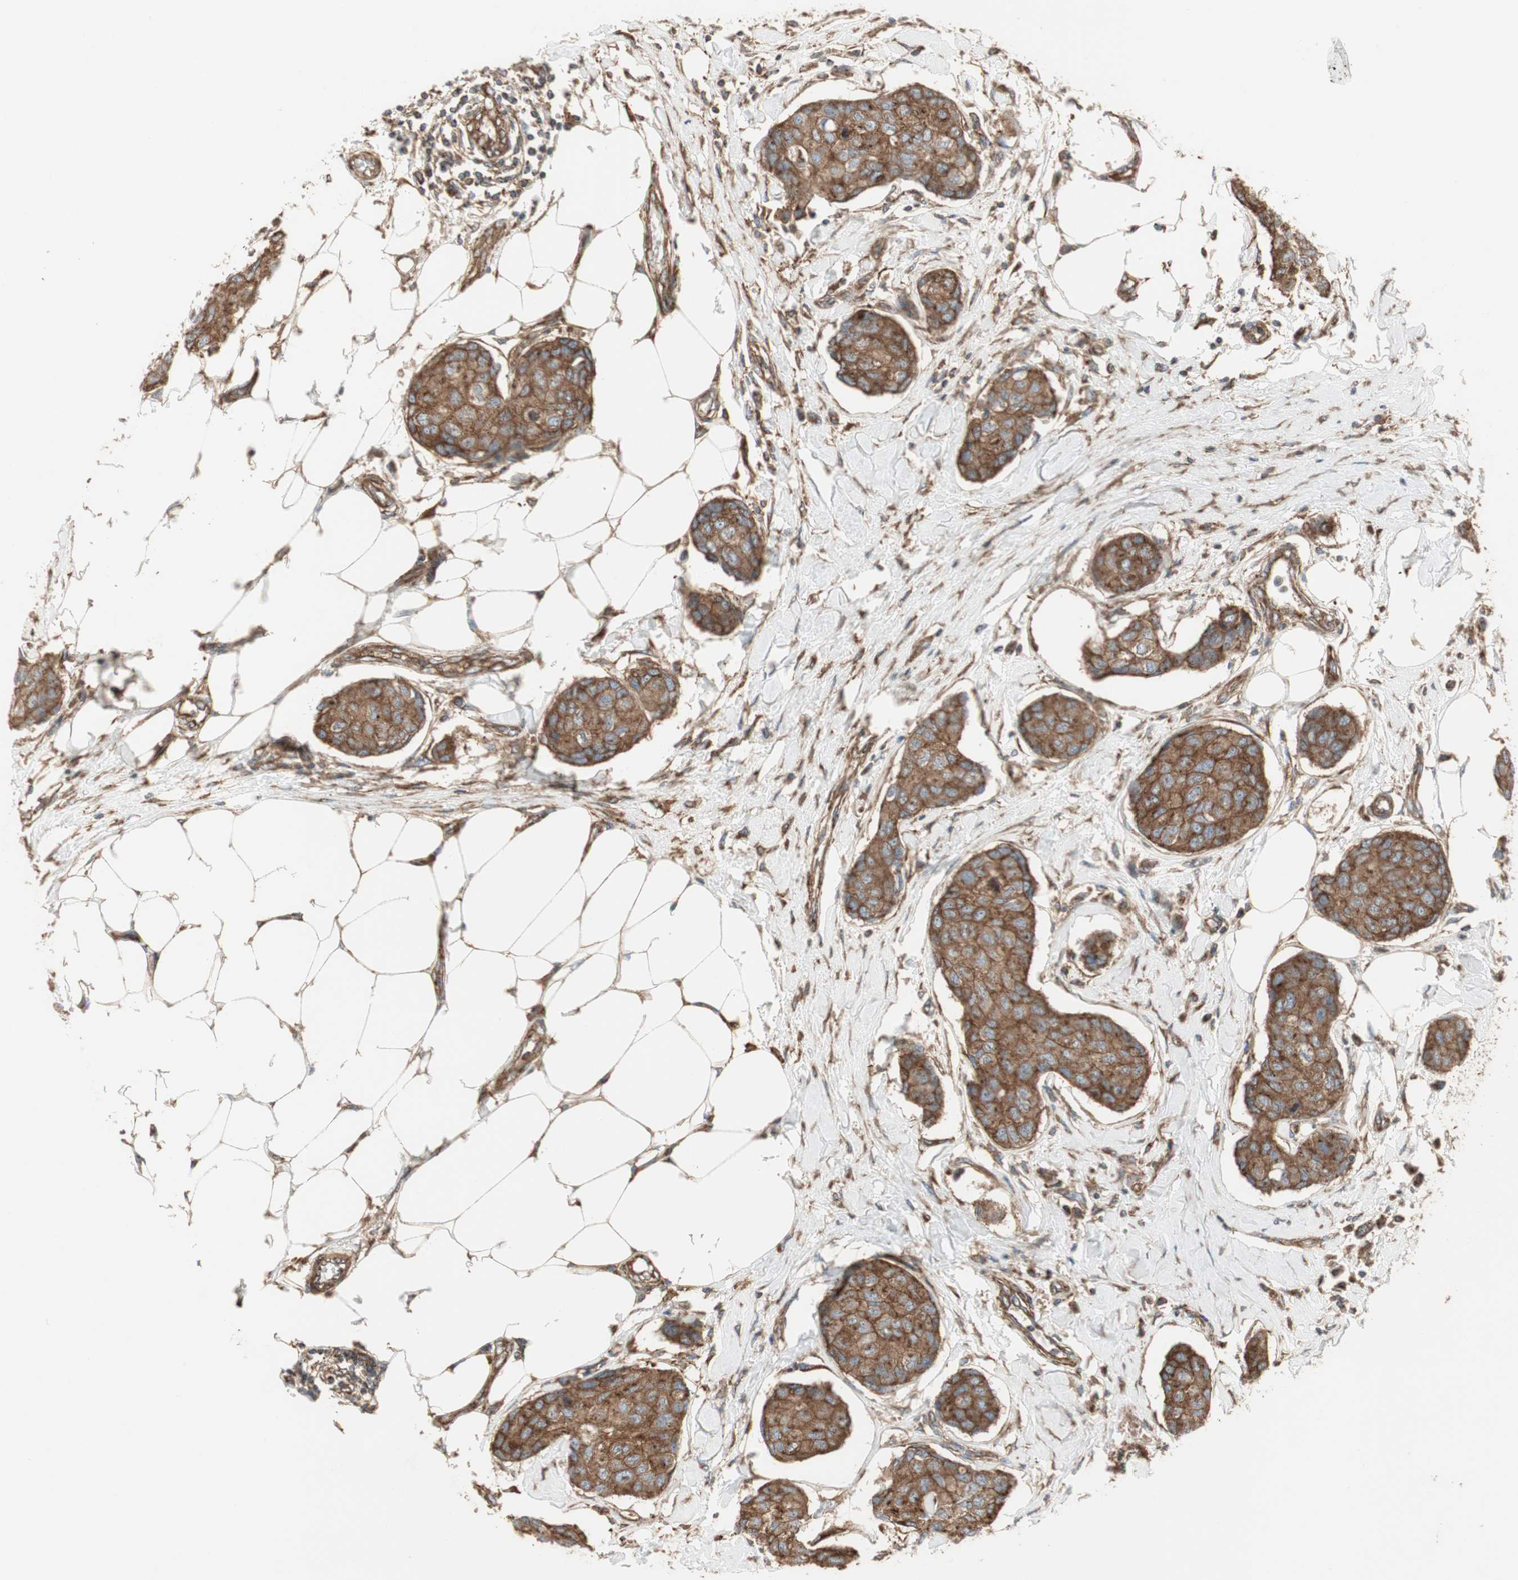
{"staining": {"intensity": "strong", "quantity": ">75%", "location": "cytoplasmic/membranous"}, "tissue": "breast cancer", "cell_type": "Tumor cells", "image_type": "cancer", "snomed": [{"axis": "morphology", "description": "Duct carcinoma"}, {"axis": "topography", "description": "Breast"}], "caption": "Immunohistochemical staining of breast invasive ductal carcinoma demonstrates strong cytoplasmic/membranous protein staining in approximately >75% of tumor cells.", "gene": "H6PD", "patient": {"sex": "female", "age": 80}}